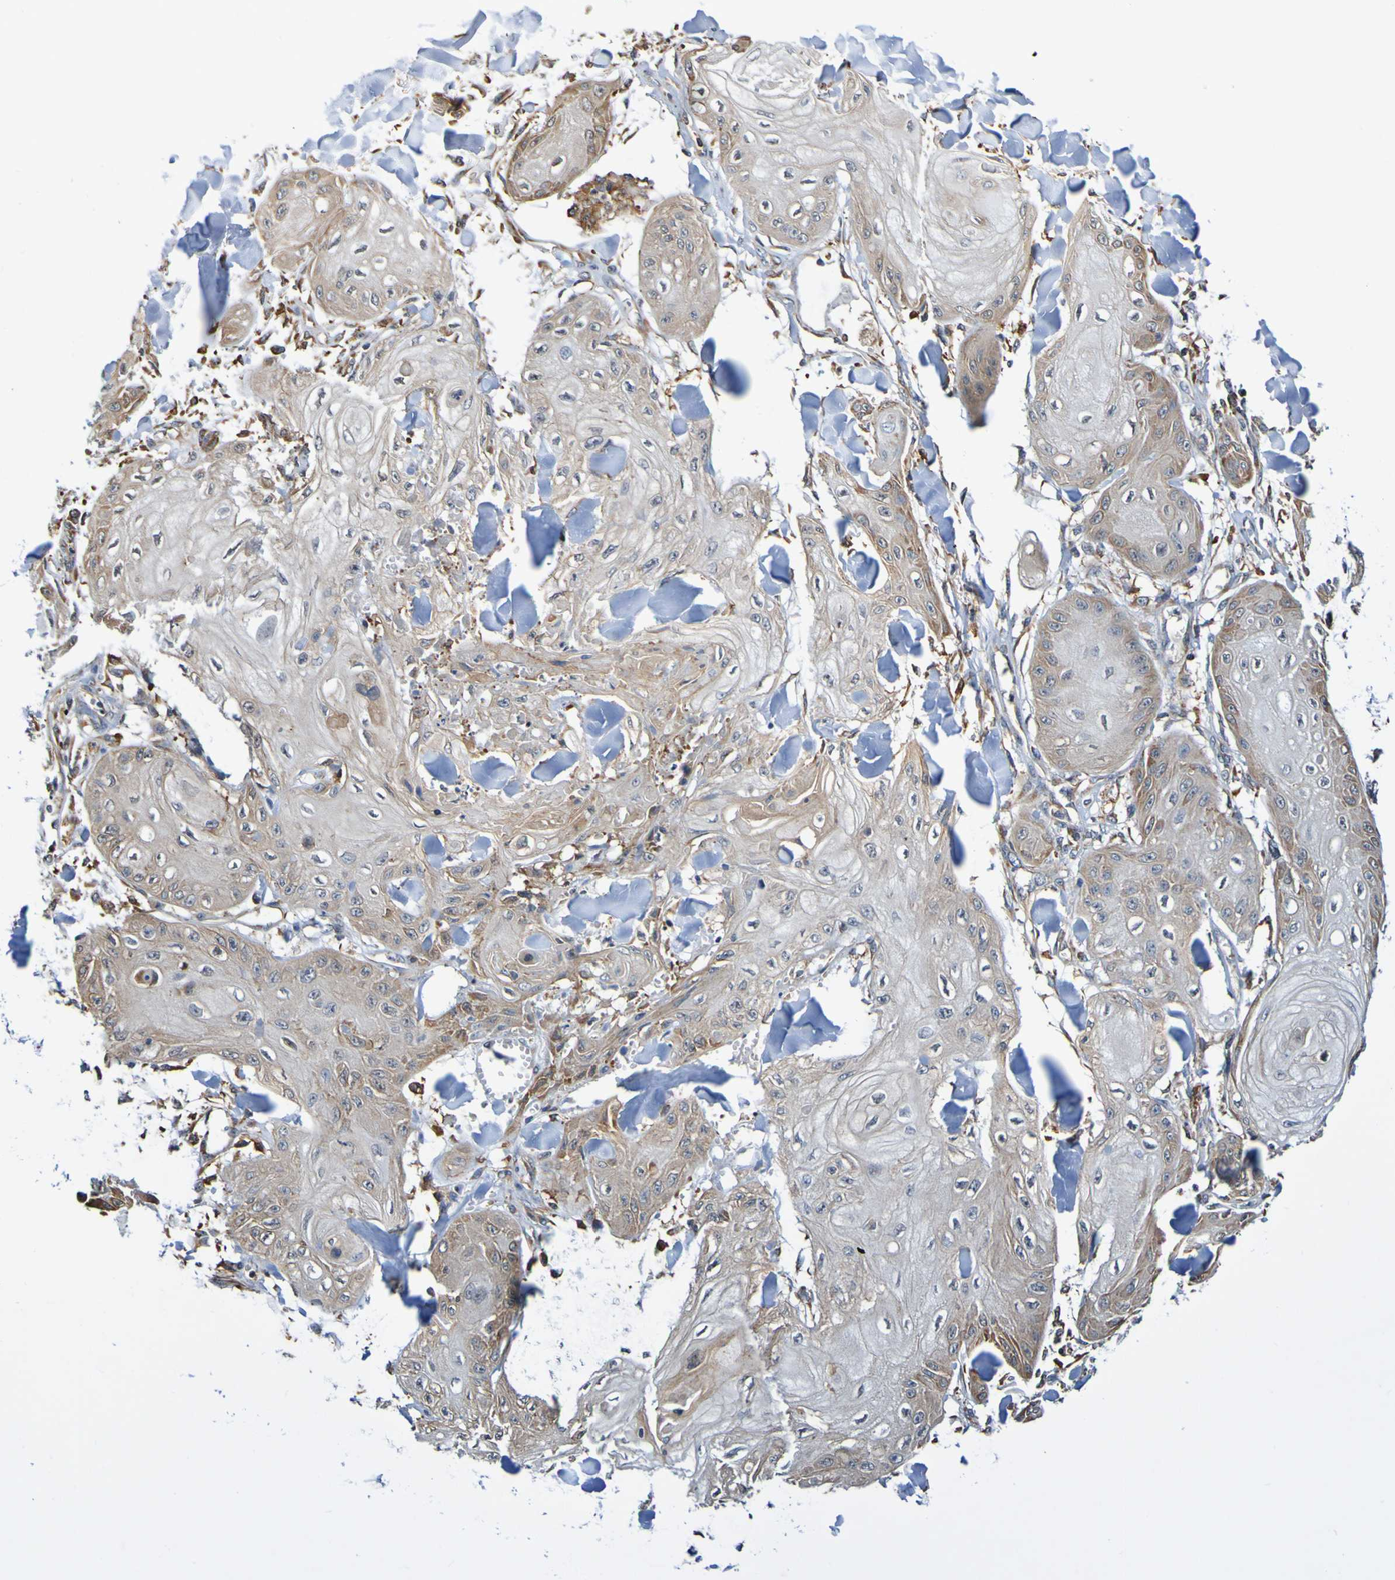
{"staining": {"intensity": "moderate", "quantity": "25%-75%", "location": "cytoplasmic/membranous"}, "tissue": "skin cancer", "cell_type": "Tumor cells", "image_type": "cancer", "snomed": [{"axis": "morphology", "description": "Squamous cell carcinoma, NOS"}, {"axis": "topography", "description": "Skin"}], "caption": "Human skin cancer (squamous cell carcinoma) stained with a brown dye reveals moderate cytoplasmic/membranous positive expression in about 25%-75% of tumor cells.", "gene": "AXIN1", "patient": {"sex": "male", "age": 74}}